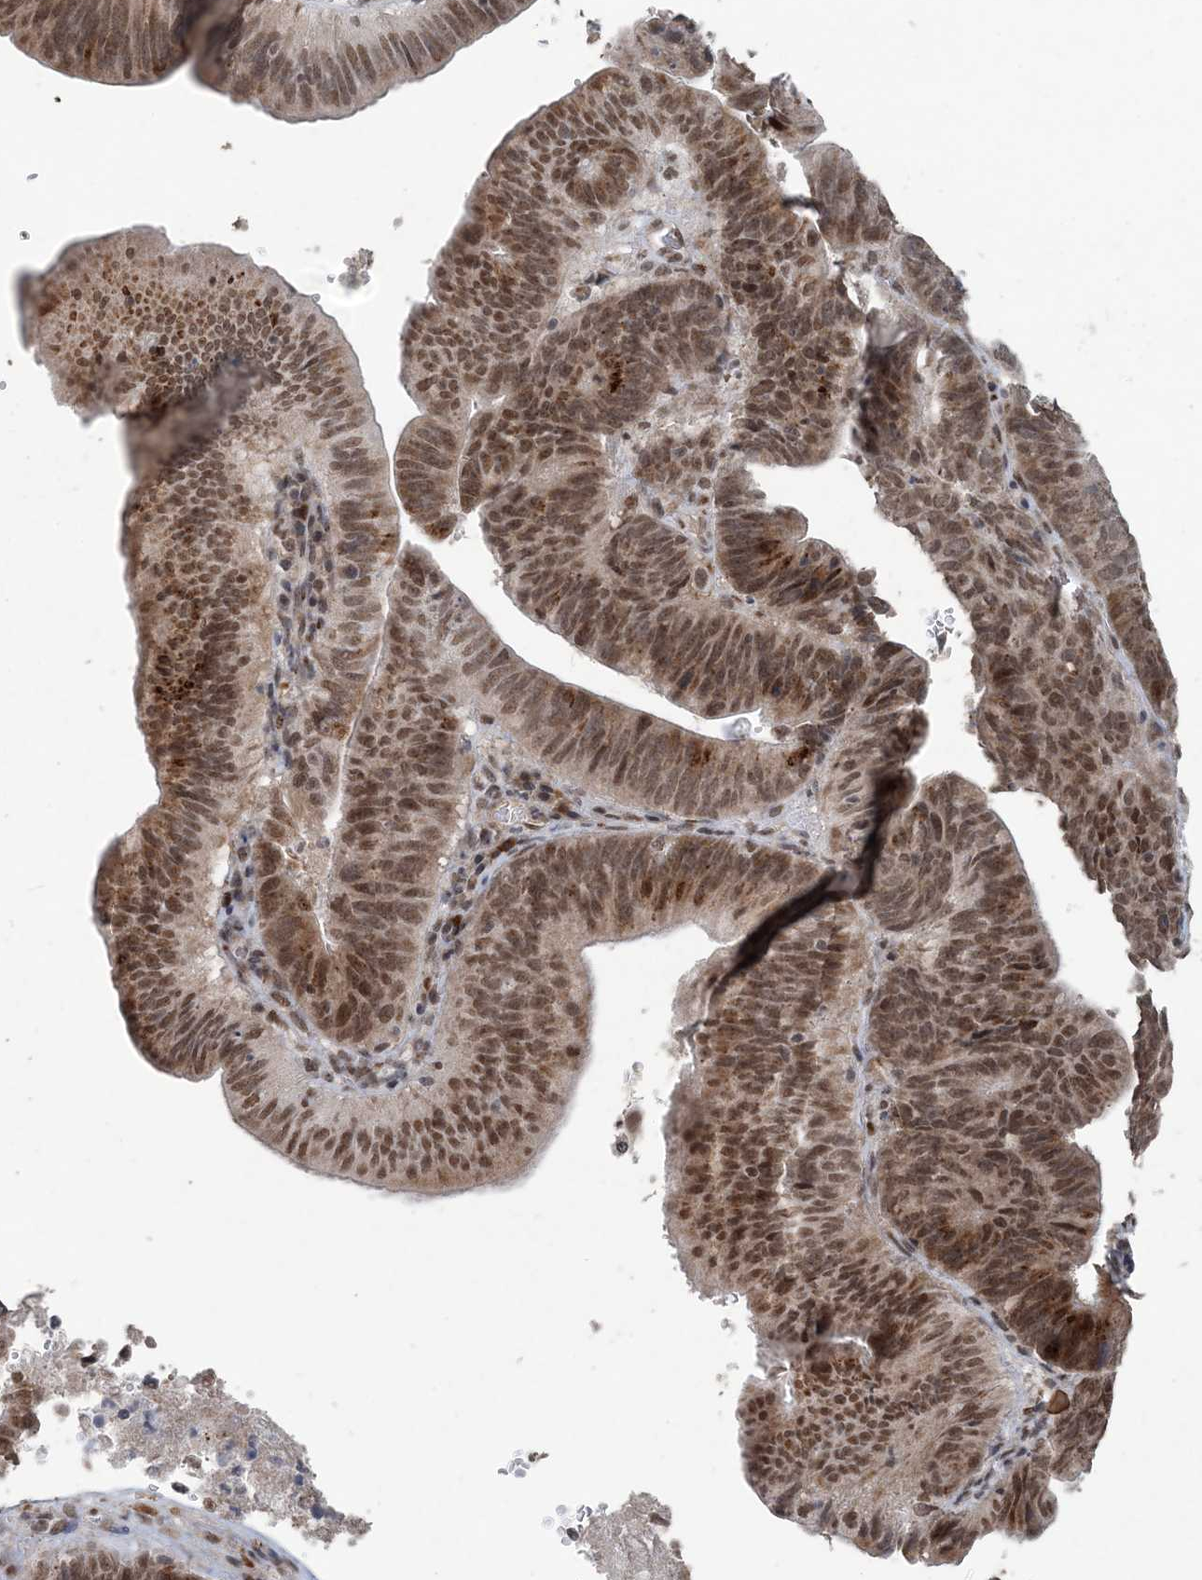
{"staining": {"intensity": "moderate", "quantity": ">75%", "location": "cytoplasmic/membranous,nuclear"}, "tissue": "pancreatic cancer", "cell_type": "Tumor cells", "image_type": "cancer", "snomed": [{"axis": "morphology", "description": "Adenocarcinoma, NOS"}, {"axis": "topography", "description": "Pancreas"}], "caption": "Adenocarcinoma (pancreatic) stained for a protein (brown) exhibits moderate cytoplasmic/membranous and nuclear positive staining in about >75% of tumor cells.", "gene": "MBD2", "patient": {"sex": "male", "age": 63}}